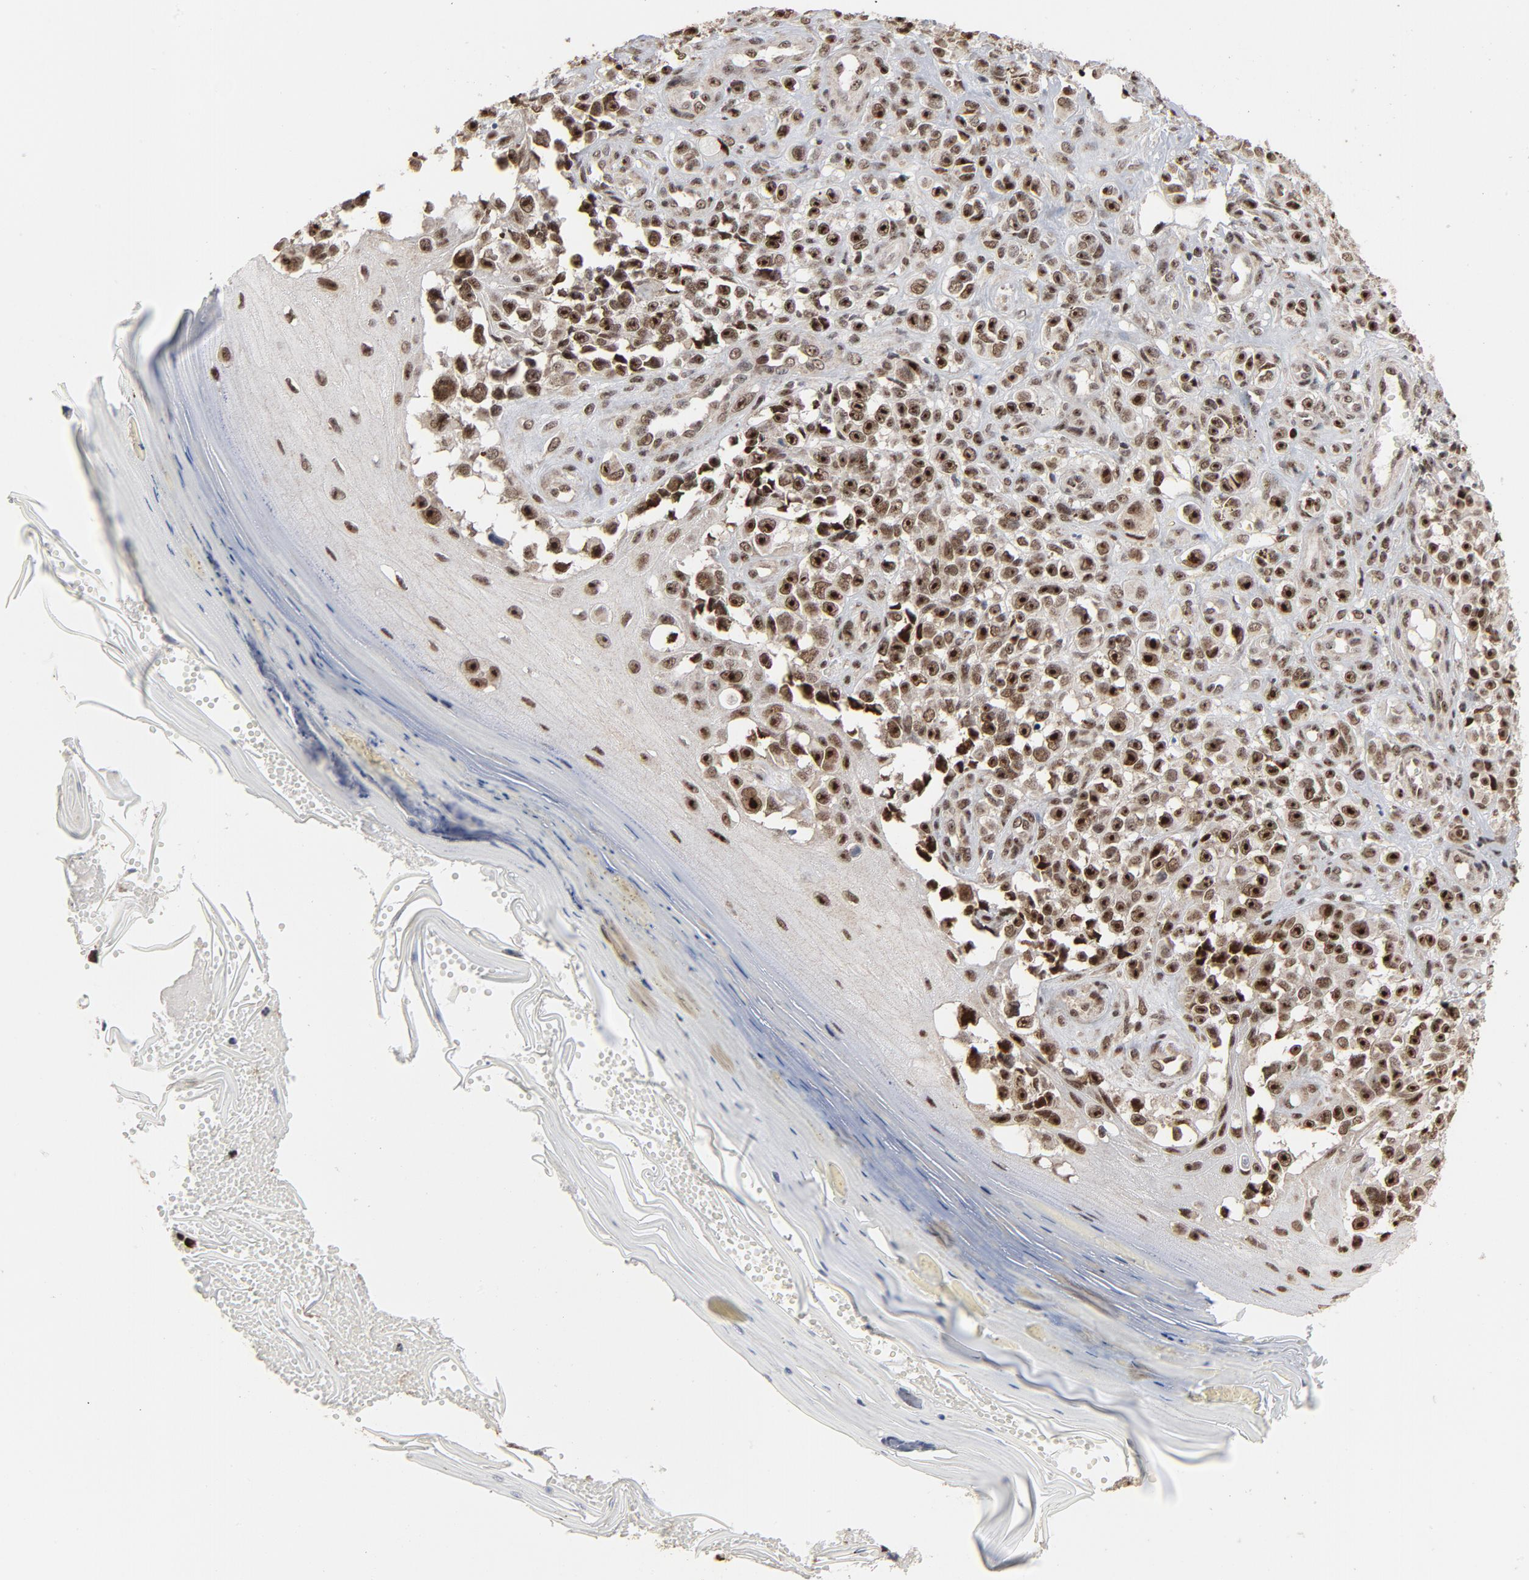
{"staining": {"intensity": "strong", "quantity": ">75%", "location": "nuclear"}, "tissue": "melanoma", "cell_type": "Tumor cells", "image_type": "cancer", "snomed": [{"axis": "morphology", "description": "Malignant melanoma, NOS"}, {"axis": "topography", "description": "Skin"}], "caption": "A histopathology image of melanoma stained for a protein displays strong nuclear brown staining in tumor cells.", "gene": "TP53RK", "patient": {"sex": "female", "age": 82}}